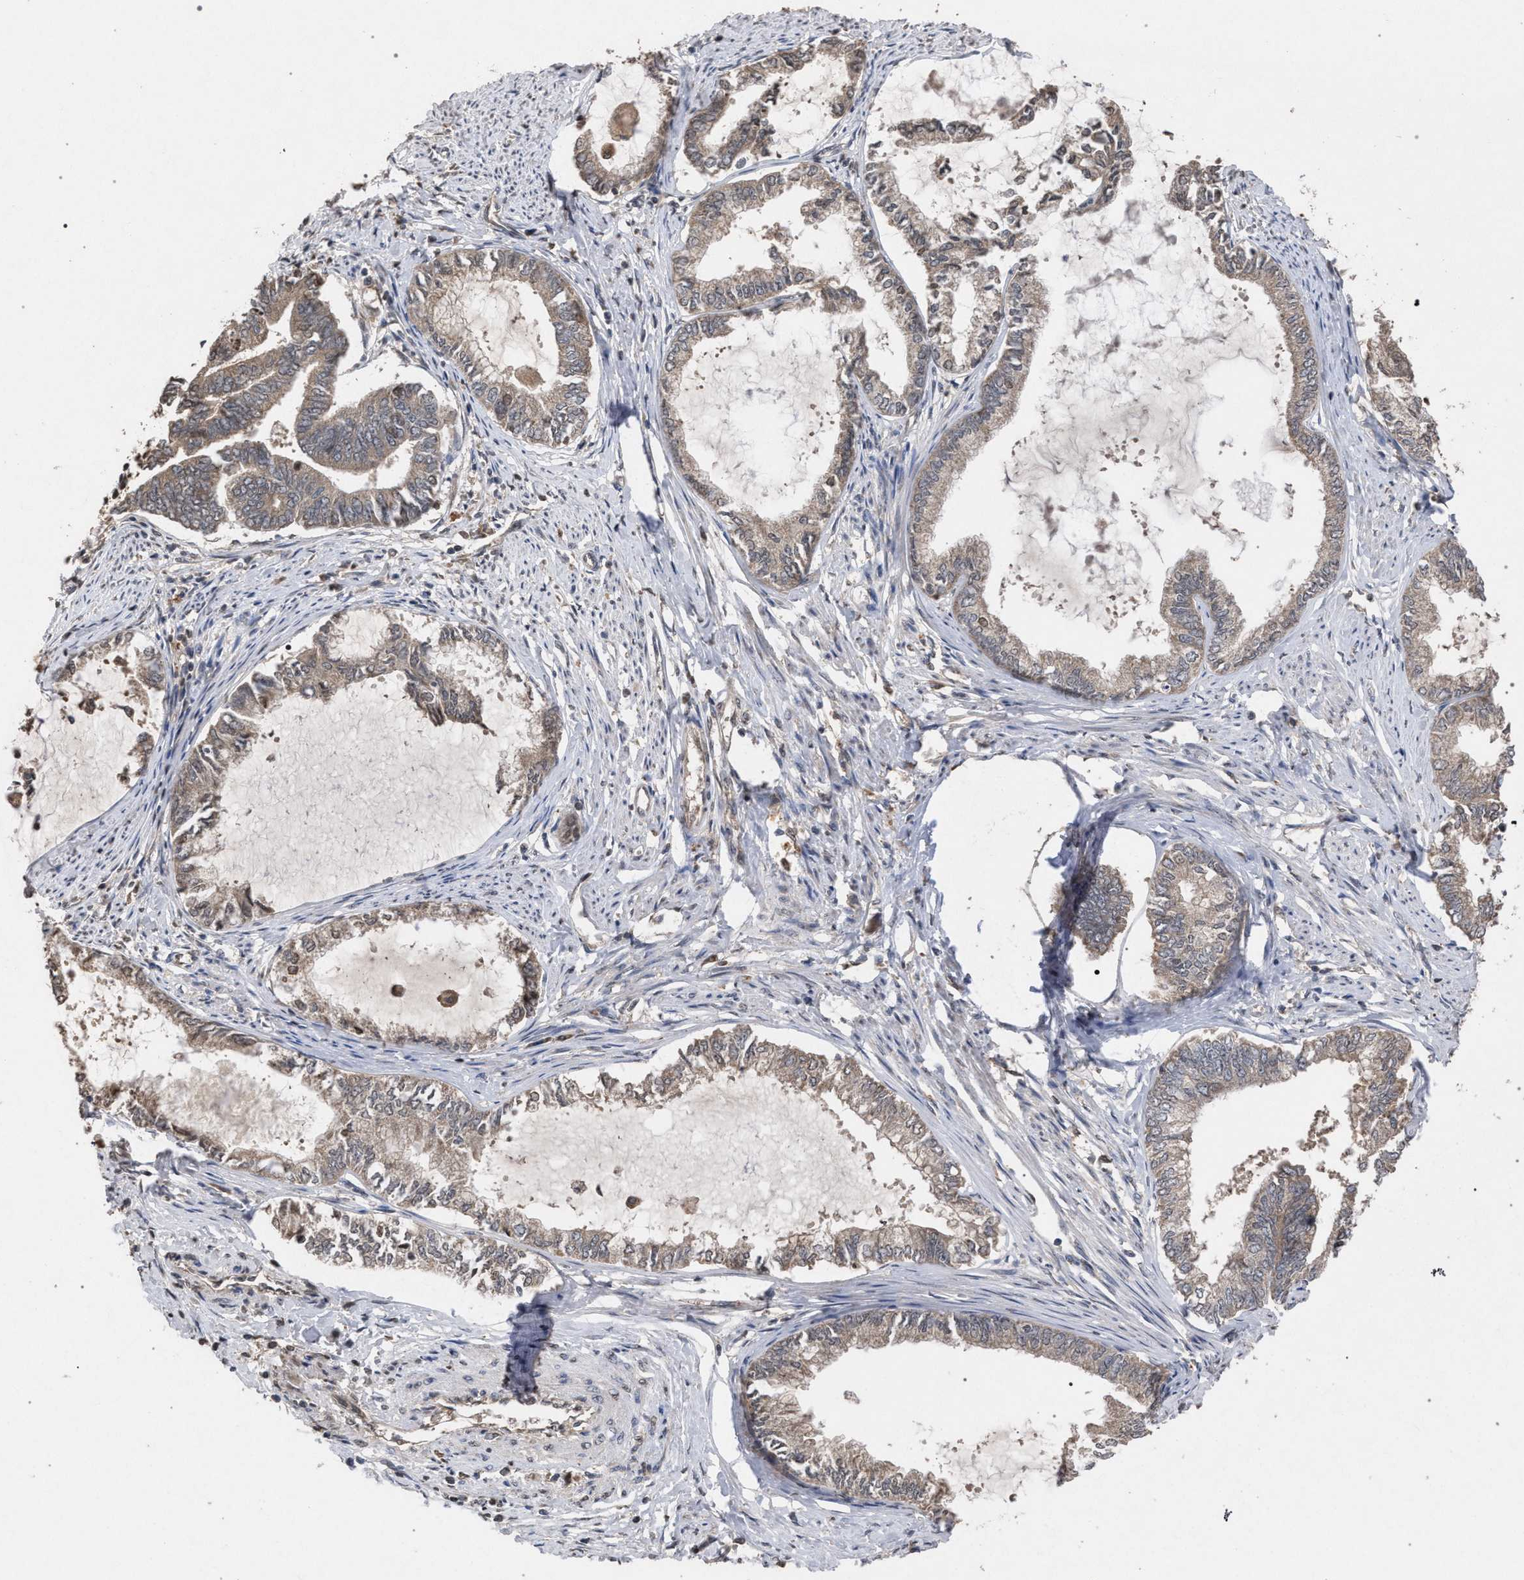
{"staining": {"intensity": "weak", "quantity": ">75%", "location": "cytoplasmic/membranous"}, "tissue": "endometrial cancer", "cell_type": "Tumor cells", "image_type": "cancer", "snomed": [{"axis": "morphology", "description": "Adenocarcinoma, NOS"}, {"axis": "topography", "description": "Endometrium"}], "caption": "There is low levels of weak cytoplasmic/membranous staining in tumor cells of endometrial adenocarcinoma, as demonstrated by immunohistochemical staining (brown color).", "gene": "SLC4A4", "patient": {"sex": "female", "age": 86}}